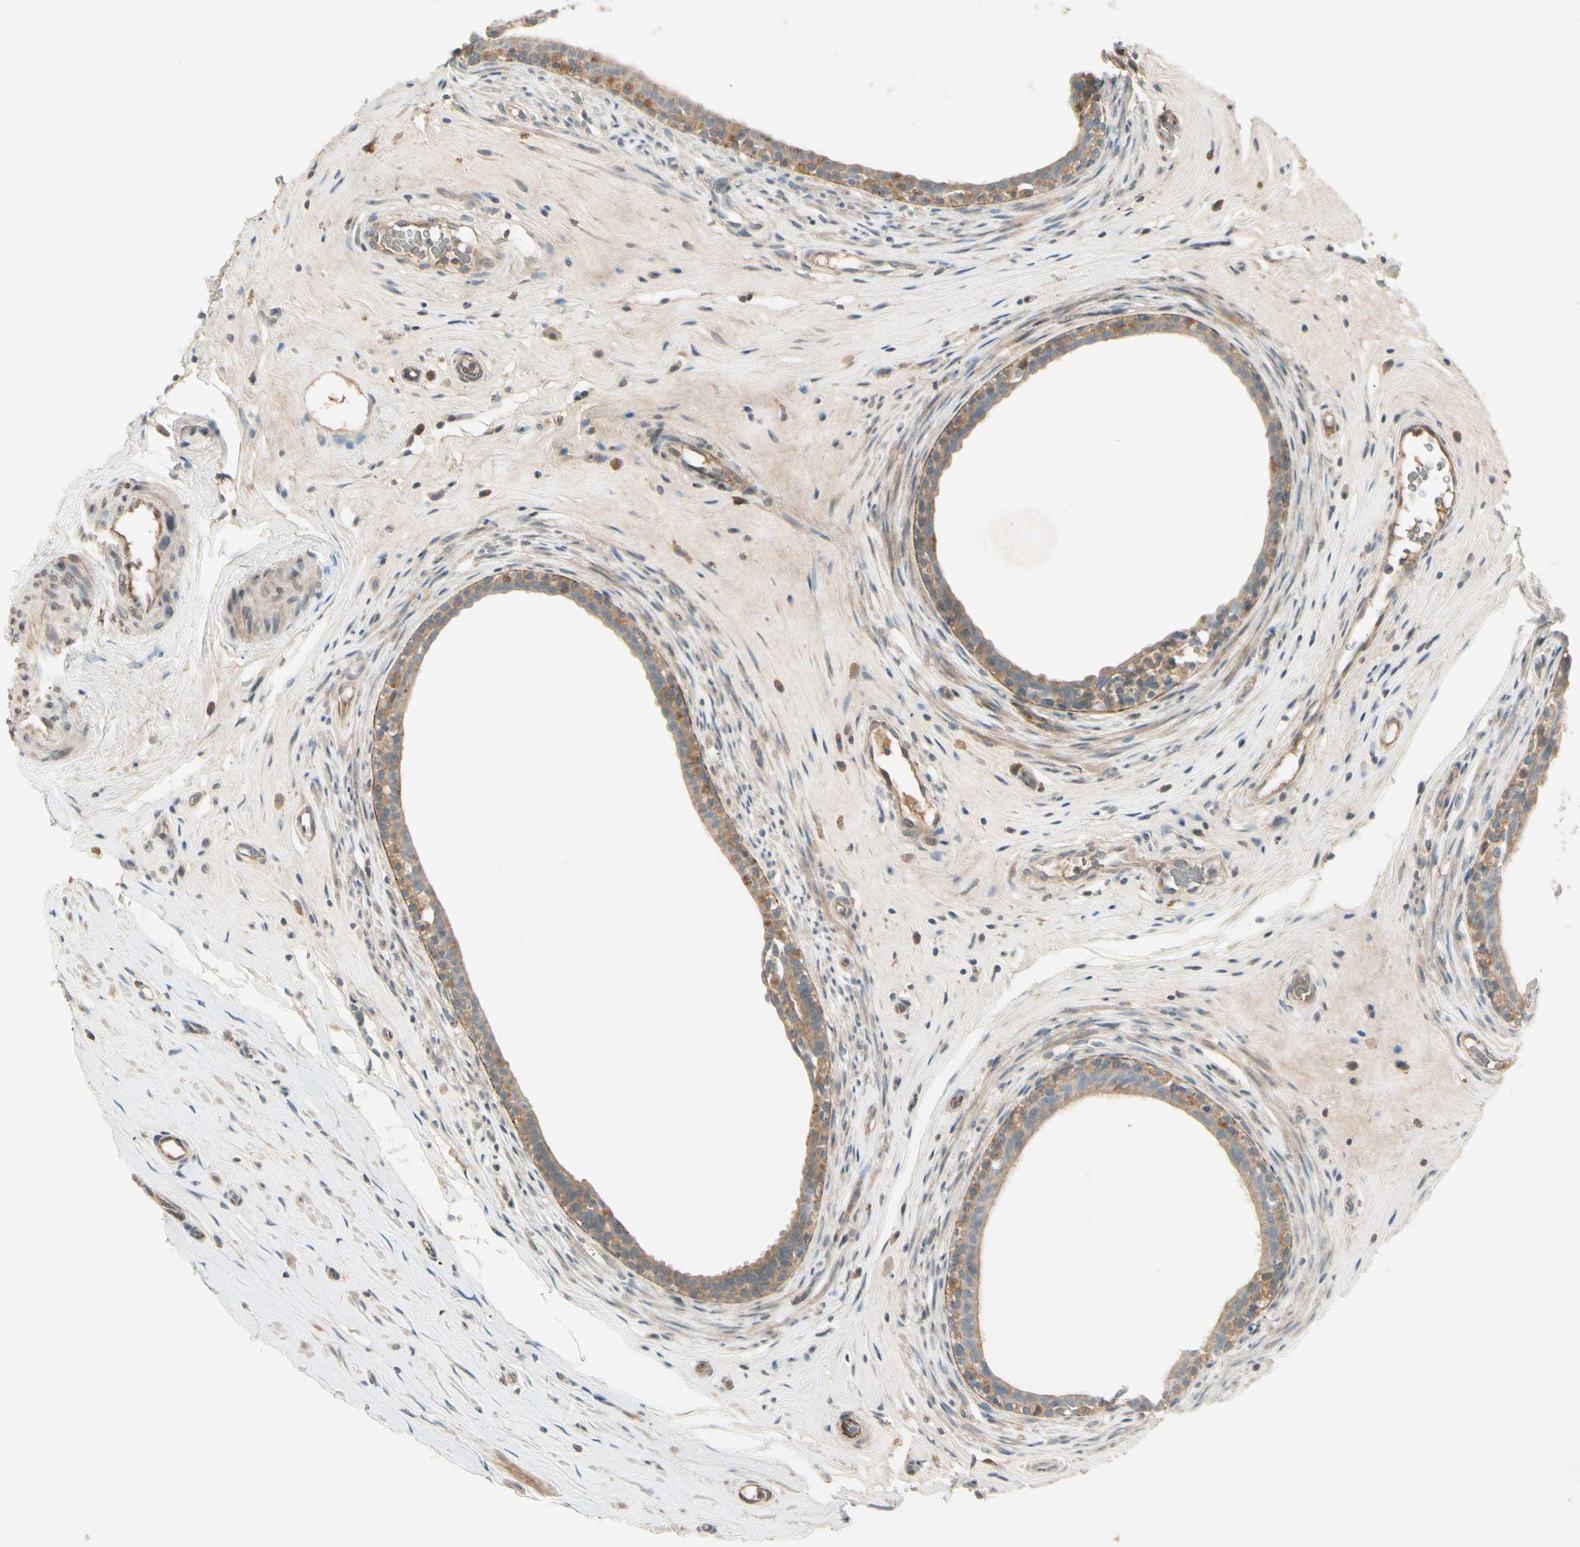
{"staining": {"intensity": "moderate", "quantity": ">75%", "location": "cytoplasmic/membranous"}, "tissue": "epididymis", "cell_type": "Glandular cells", "image_type": "normal", "snomed": [{"axis": "morphology", "description": "Normal tissue, NOS"}, {"axis": "morphology", "description": "Inflammation, NOS"}, {"axis": "topography", "description": "Epididymis"}], "caption": "About >75% of glandular cells in unremarkable human epididymis show moderate cytoplasmic/membranous protein staining as visualized by brown immunohistochemical staining.", "gene": "PPP3CB", "patient": {"sex": "male", "age": 84}}